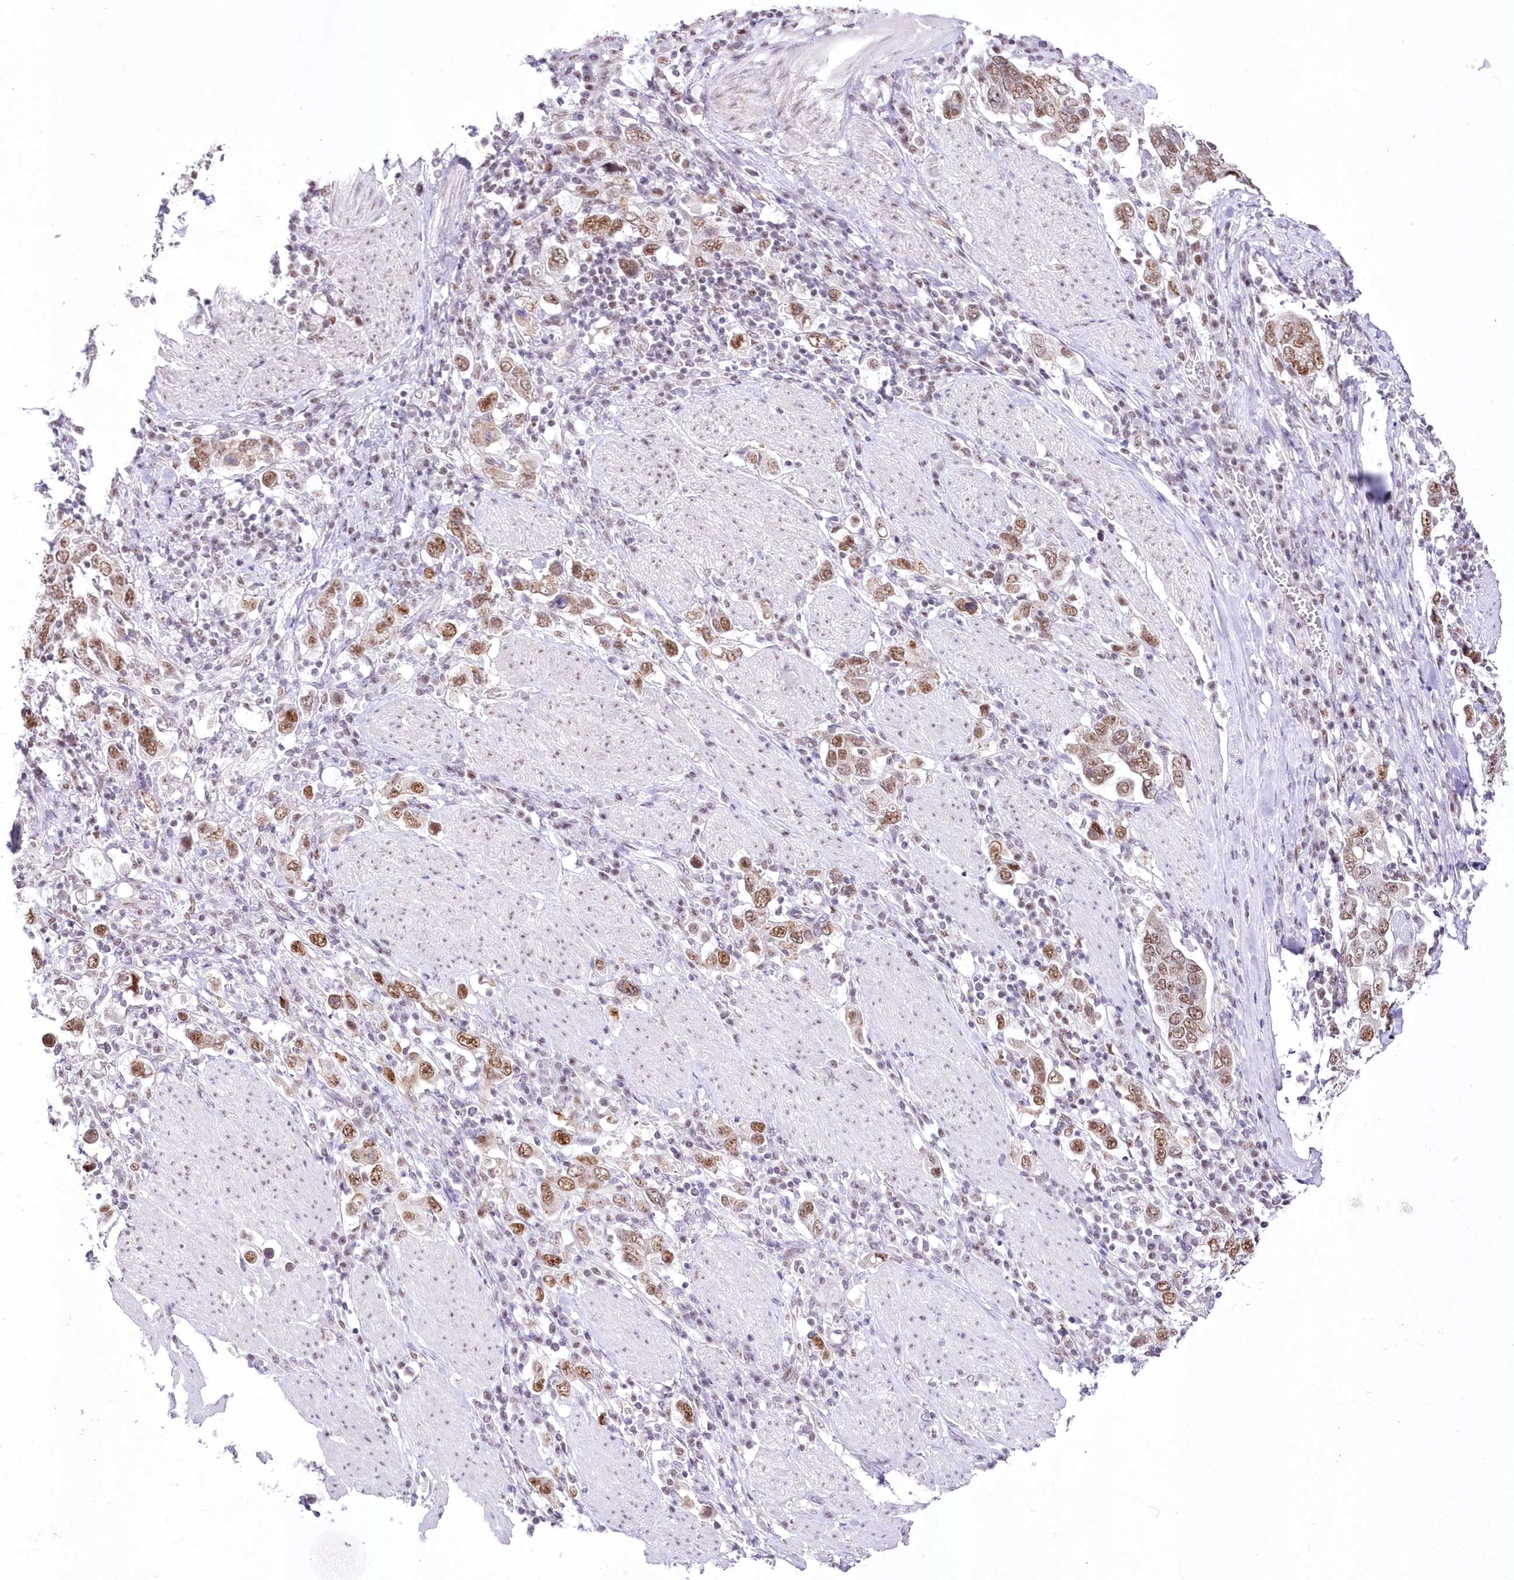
{"staining": {"intensity": "moderate", "quantity": ">75%", "location": "nuclear"}, "tissue": "stomach cancer", "cell_type": "Tumor cells", "image_type": "cancer", "snomed": [{"axis": "morphology", "description": "Adenocarcinoma, NOS"}, {"axis": "topography", "description": "Stomach, upper"}], "caption": "This histopathology image displays immunohistochemistry staining of human adenocarcinoma (stomach), with medium moderate nuclear positivity in about >75% of tumor cells.", "gene": "NSUN2", "patient": {"sex": "male", "age": 62}}